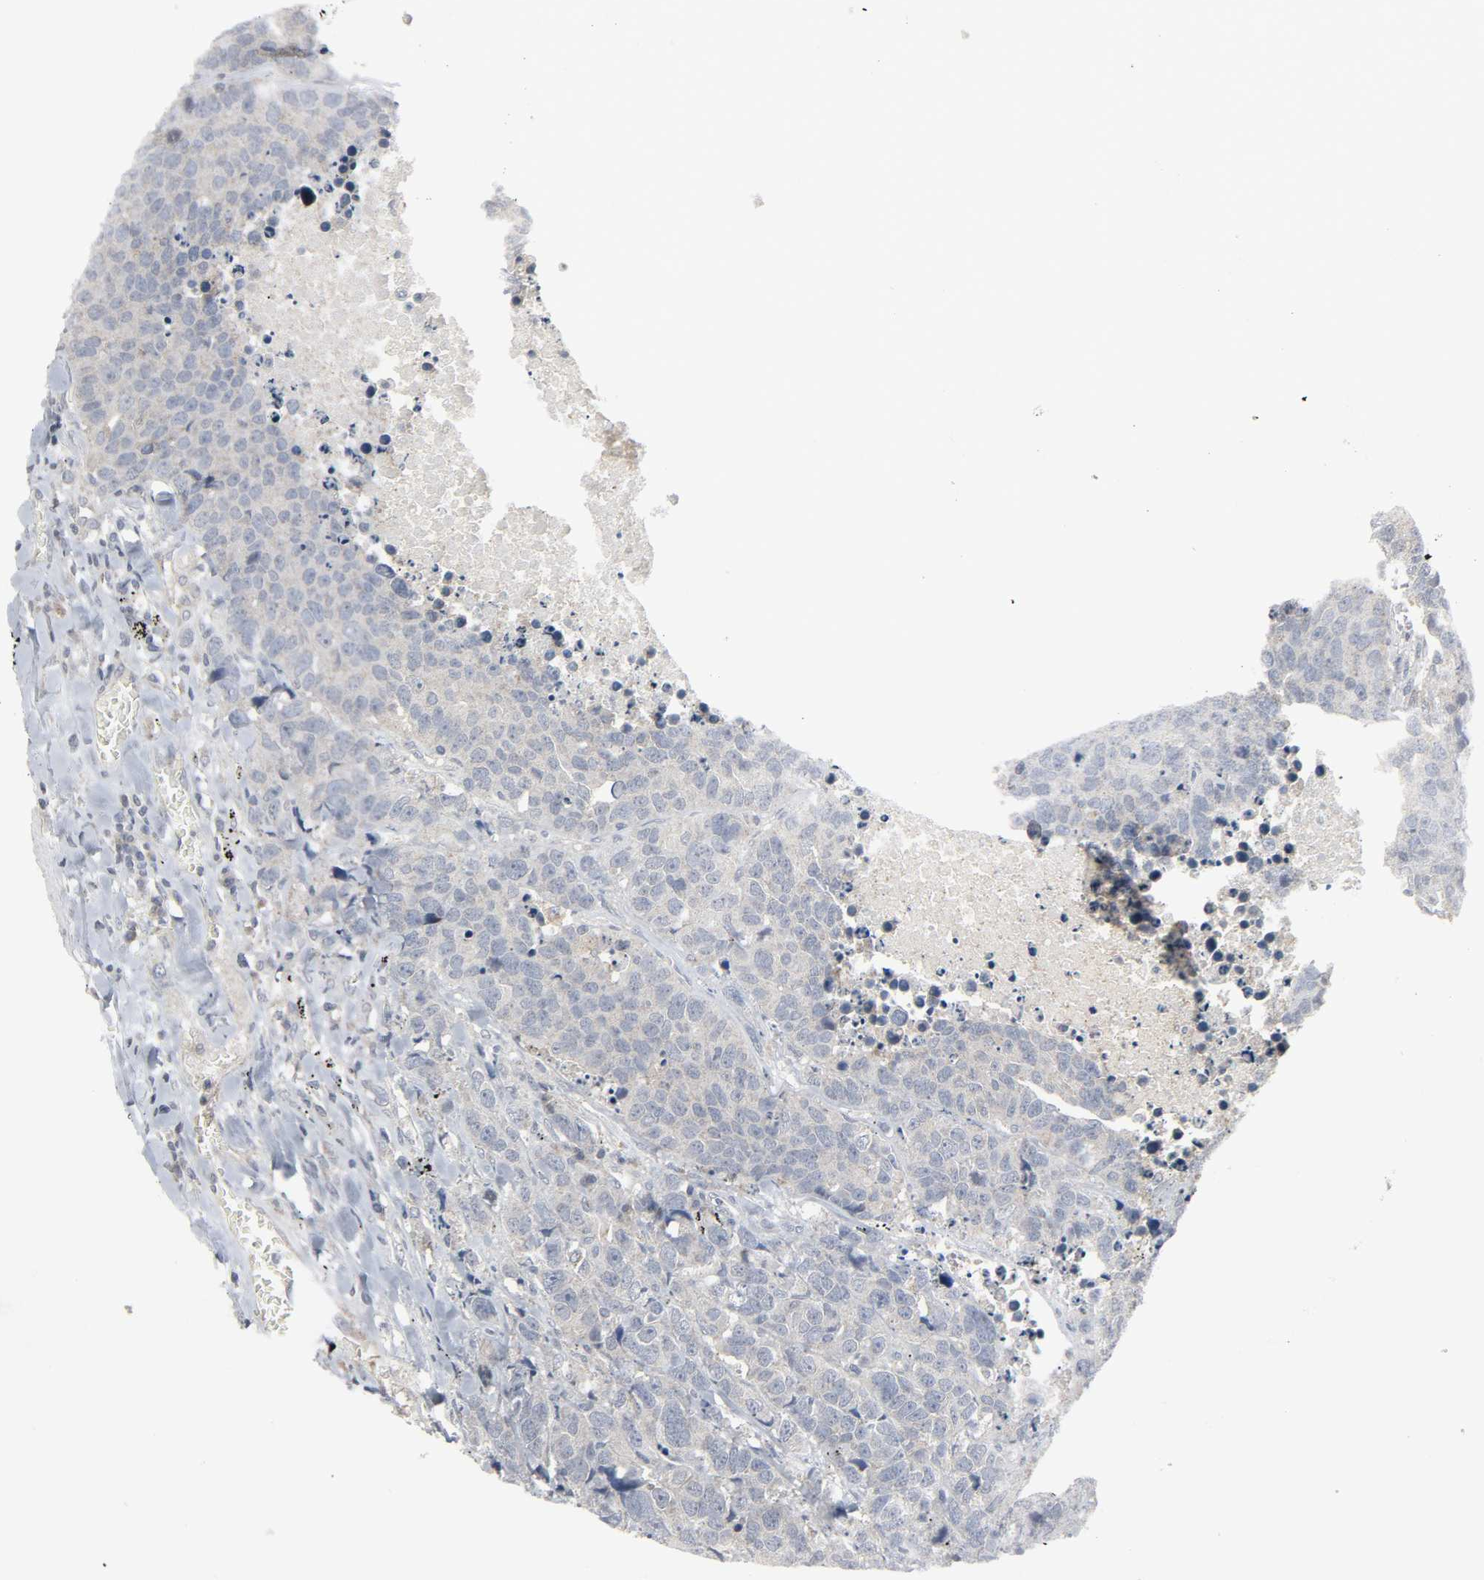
{"staining": {"intensity": "weak", "quantity": "25%-75%", "location": "cytoplasmic/membranous"}, "tissue": "carcinoid", "cell_type": "Tumor cells", "image_type": "cancer", "snomed": [{"axis": "morphology", "description": "Carcinoid, malignant, NOS"}, {"axis": "topography", "description": "Lung"}], "caption": "Weak cytoplasmic/membranous protein expression is seen in approximately 25%-75% of tumor cells in carcinoid. The staining was performed using DAB, with brown indicating positive protein expression. Nuclei are stained blue with hematoxylin.", "gene": "CLIP1", "patient": {"sex": "male", "age": 60}}